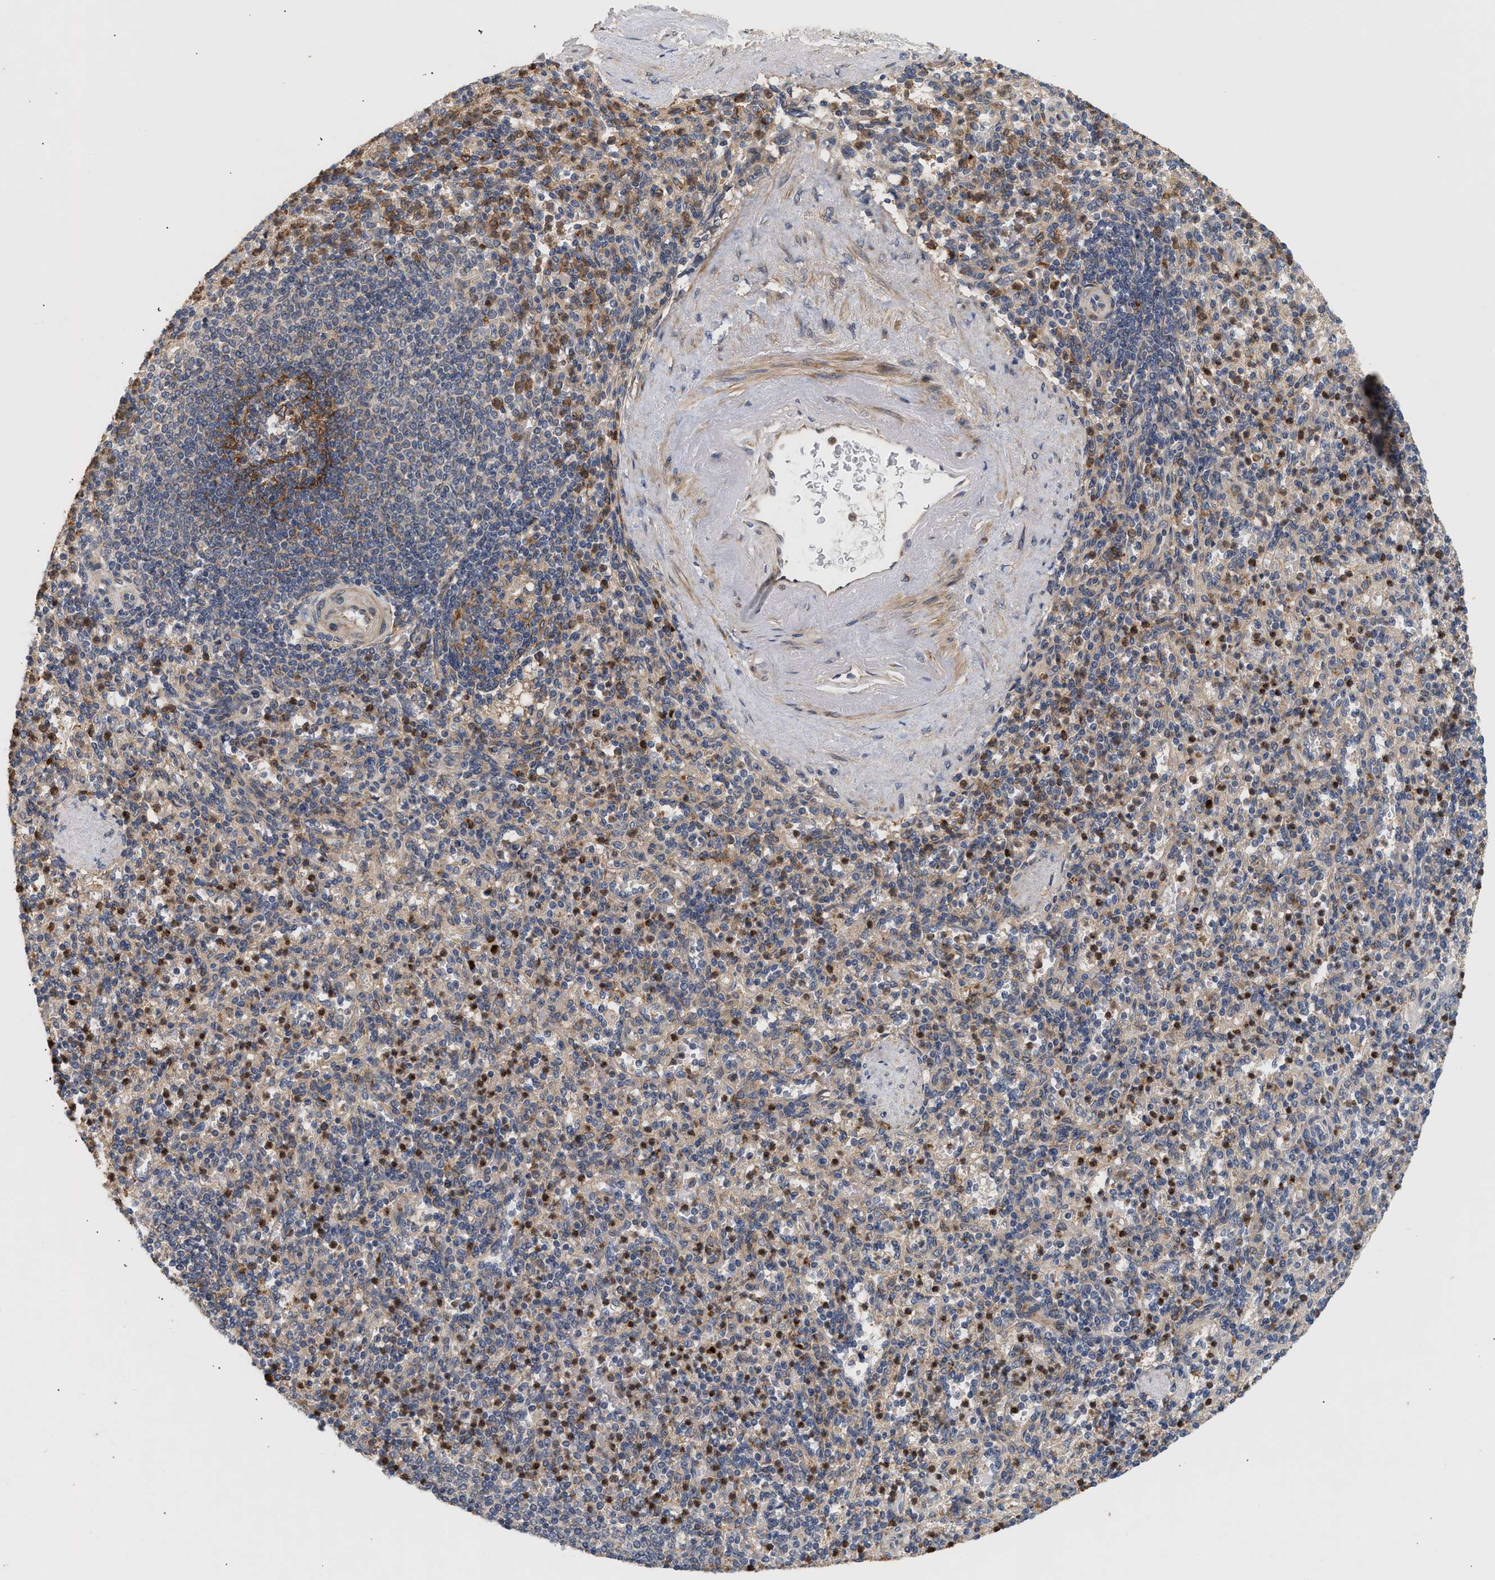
{"staining": {"intensity": "moderate", "quantity": "25%-75%", "location": "cytoplasmic/membranous"}, "tissue": "spleen", "cell_type": "Cells in red pulp", "image_type": "normal", "snomed": [{"axis": "morphology", "description": "Normal tissue, NOS"}, {"axis": "topography", "description": "Spleen"}], "caption": "Immunohistochemical staining of normal human spleen displays medium levels of moderate cytoplasmic/membranous positivity in approximately 25%-75% of cells in red pulp.", "gene": "PLCD1", "patient": {"sex": "female", "age": 74}}